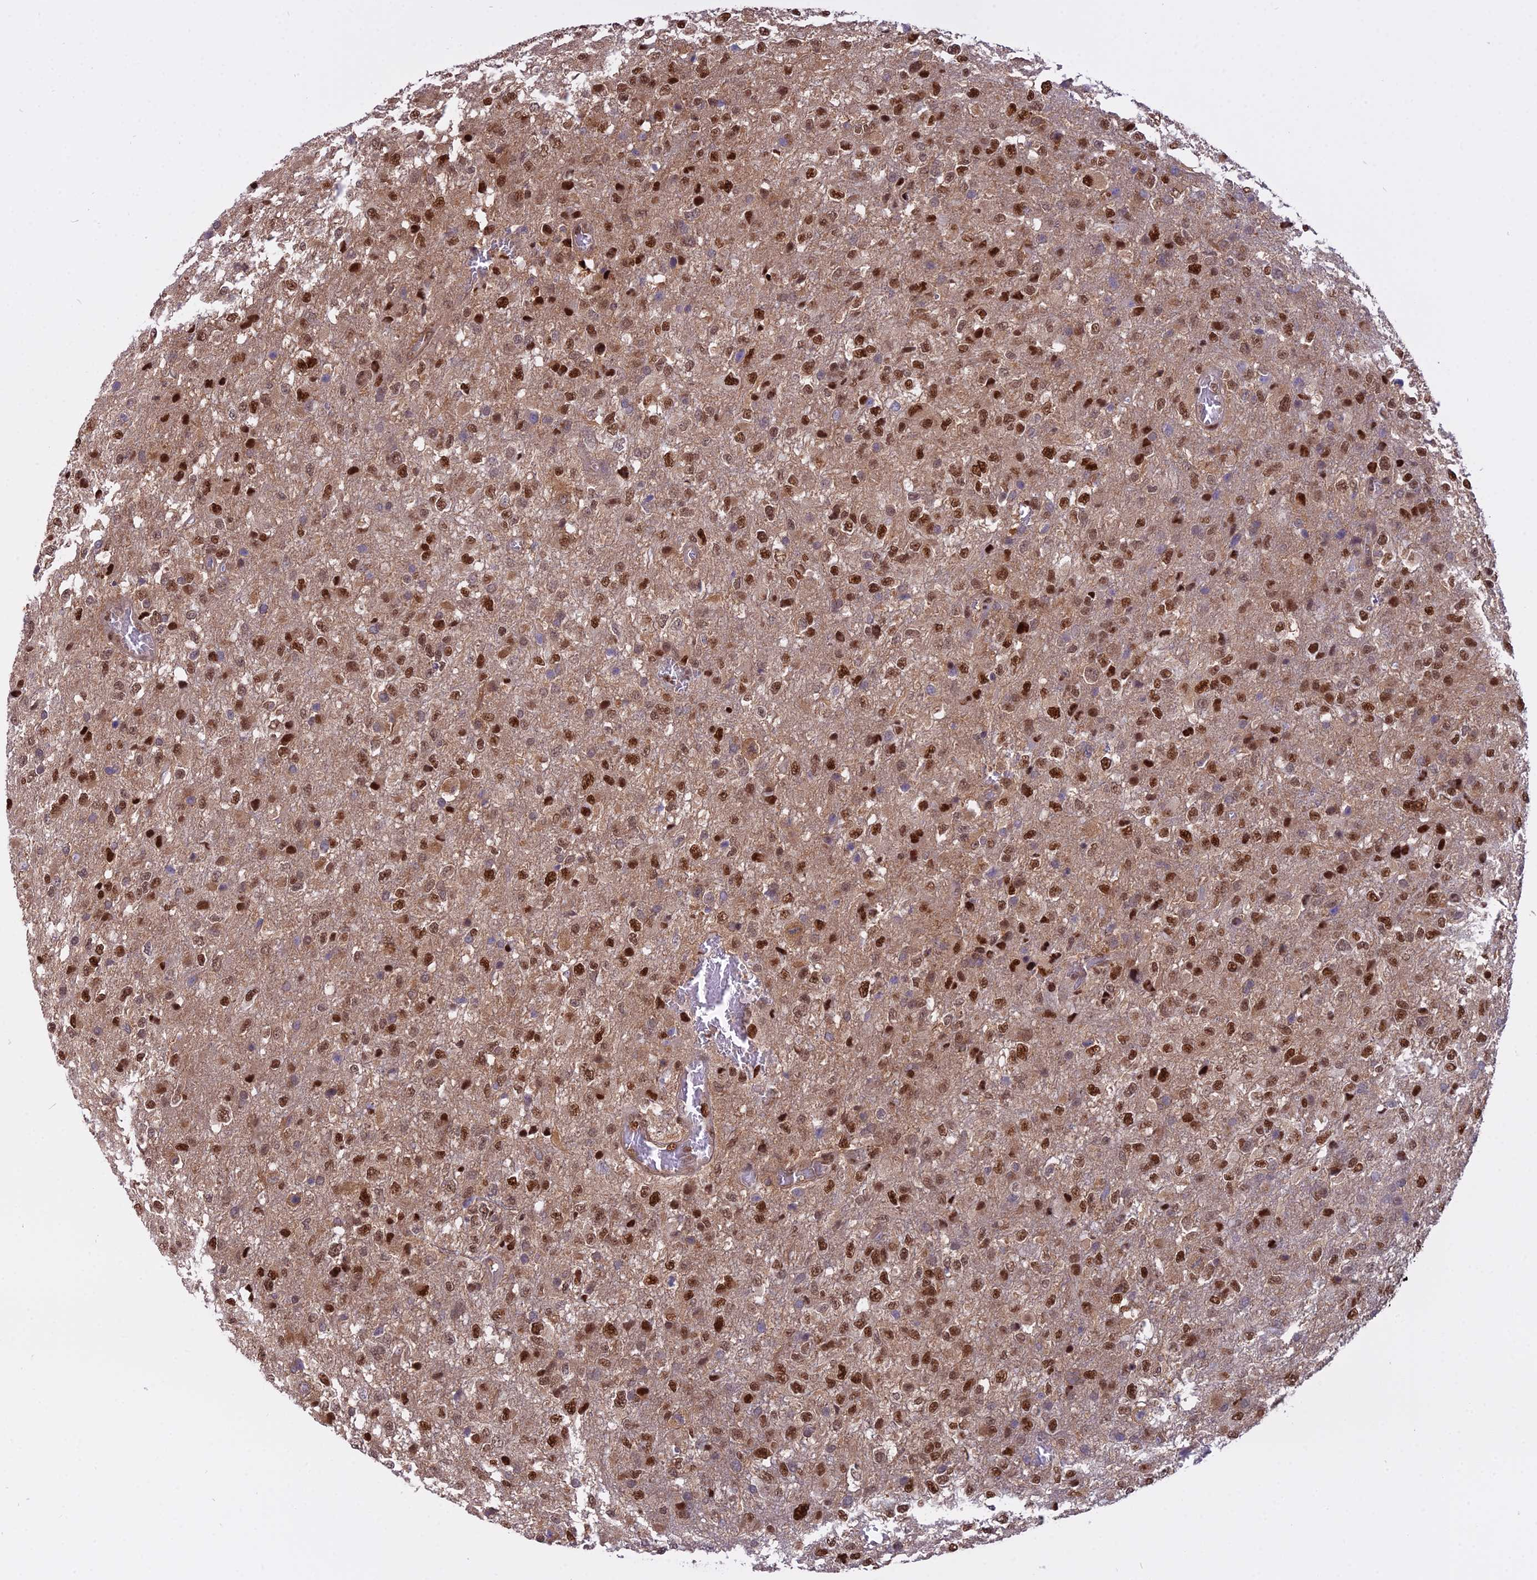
{"staining": {"intensity": "moderate", "quantity": ">75%", "location": "cytoplasmic/membranous,nuclear"}, "tissue": "glioma", "cell_type": "Tumor cells", "image_type": "cancer", "snomed": [{"axis": "morphology", "description": "Glioma, malignant, High grade"}, {"axis": "topography", "description": "Brain"}], "caption": "There is medium levels of moderate cytoplasmic/membranous and nuclear positivity in tumor cells of high-grade glioma (malignant), as demonstrated by immunohistochemical staining (brown color).", "gene": "NPEPL1", "patient": {"sex": "female", "age": 74}}